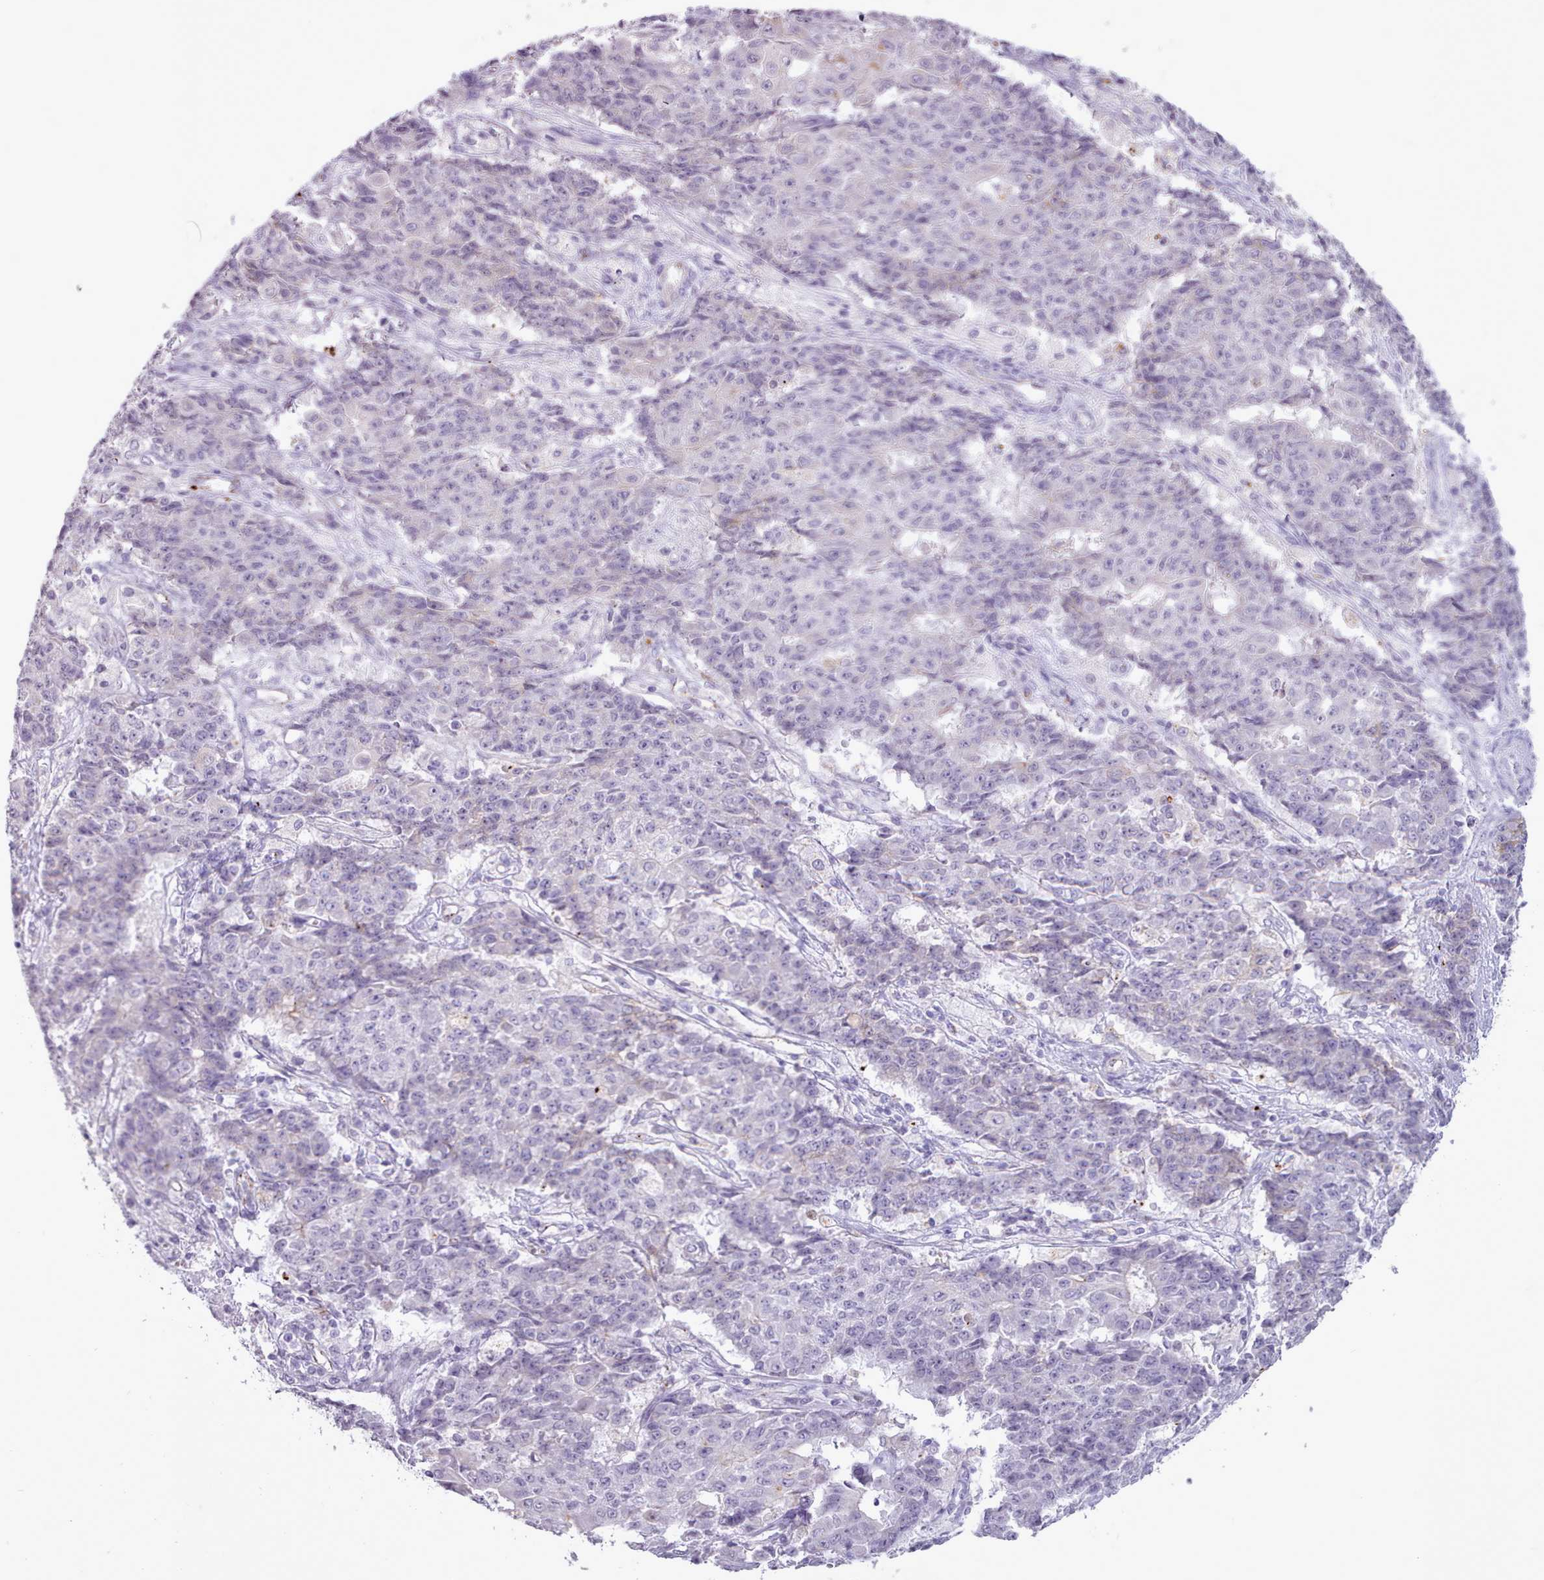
{"staining": {"intensity": "negative", "quantity": "none", "location": "none"}, "tissue": "ovarian cancer", "cell_type": "Tumor cells", "image_type": "cancer", "snomed": [{"axis": "morphology", "description": "Carcinoma, endometroid"}, {"axis": "topography", "description": "Ovary"}], "caption": "The immunohistochemistry (IHC) histopathology image has no significant staining in tumor cells of ovarian endometroid carcinoma tissue. (DAB immunohistochemistry with hematoxylin counter stain).", "gene": "ATRAID", "patient": {"sex": "female", "age": 42}}